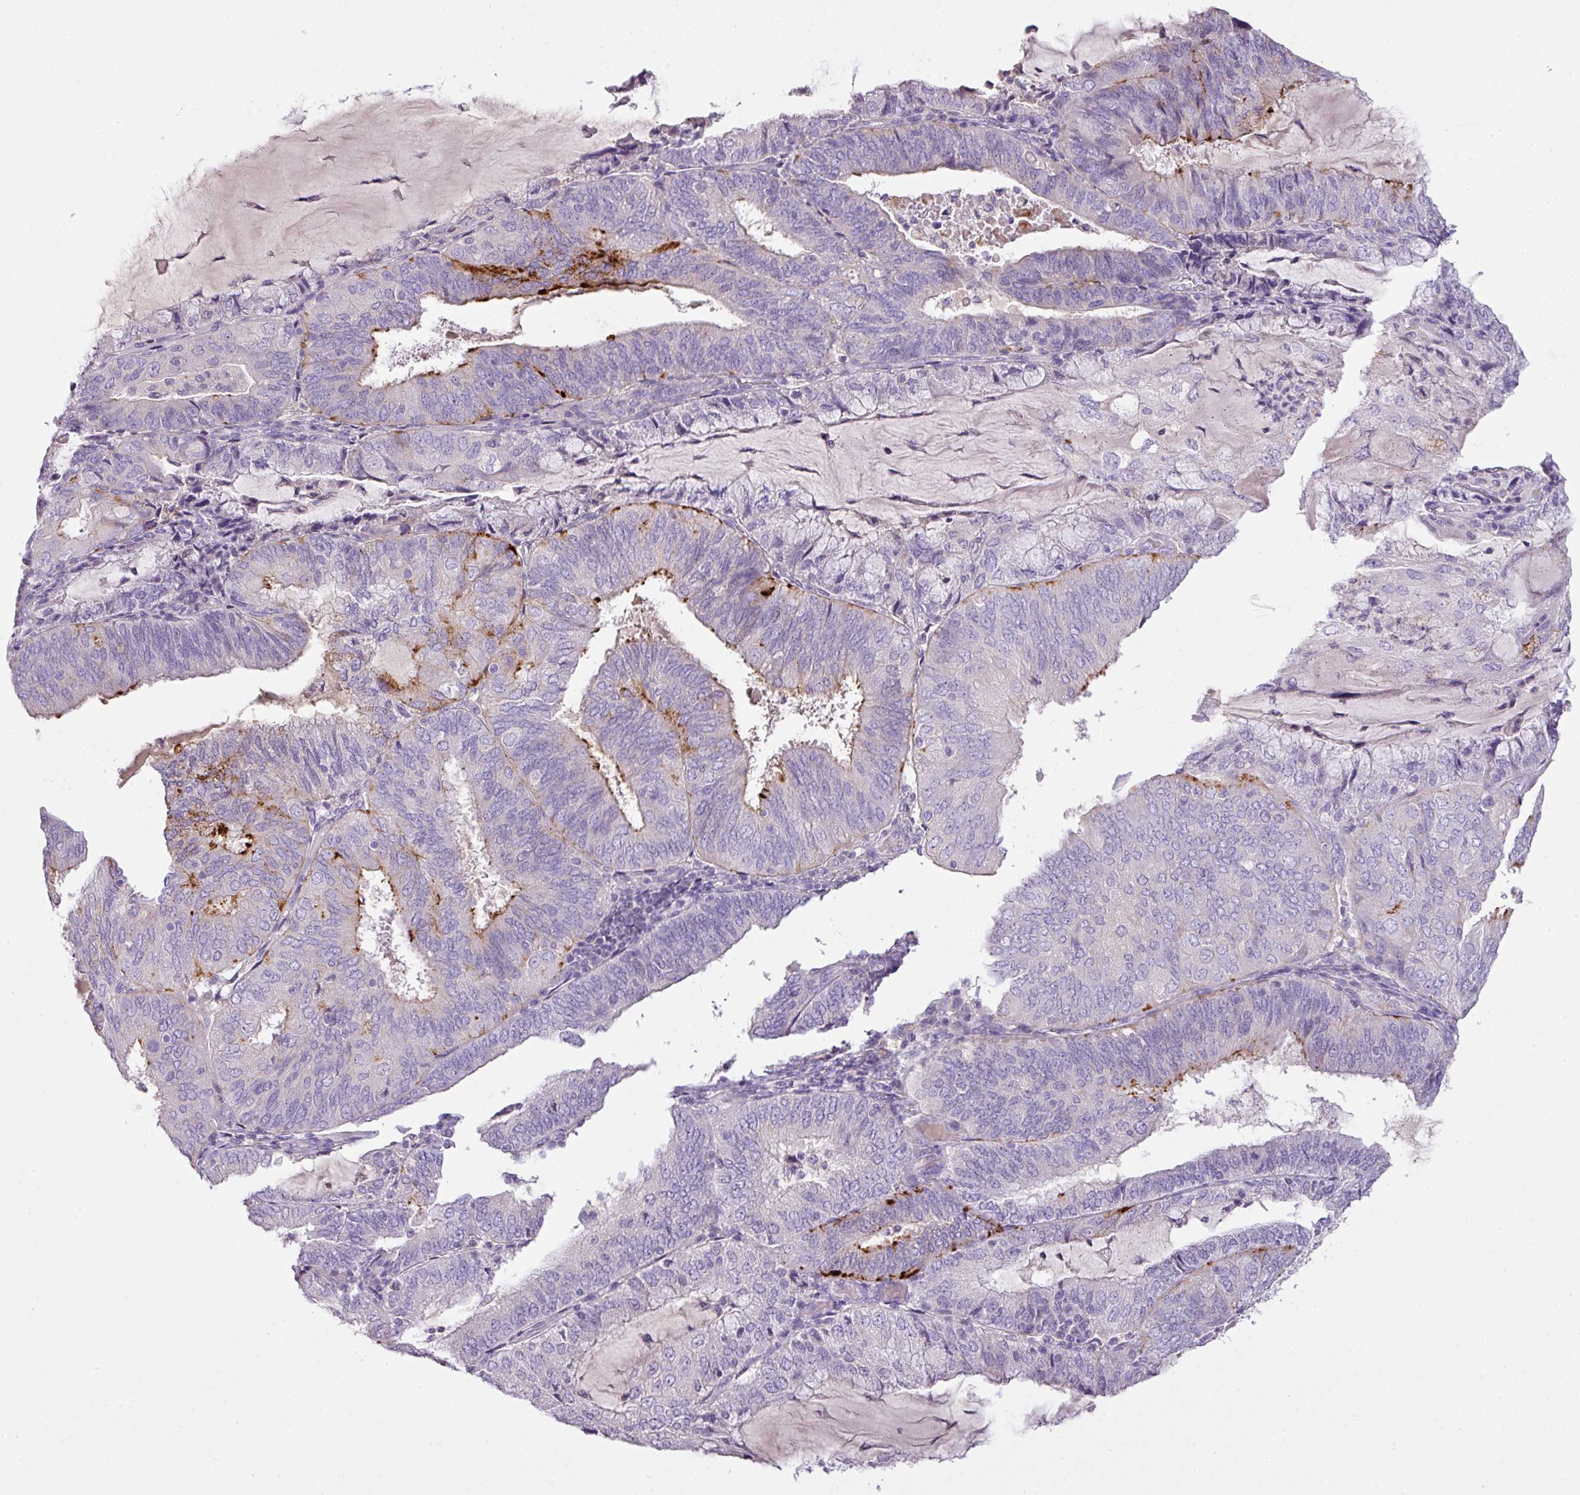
{"staining": {"intensity": "negative", "quantity": "none", "location": "none"}, "tissue": "endometrial cancer", "cell_type": "Tumor cells", "image_type": "cancer", "snomed": [{"axis": "morphology", "description": "Adenocarcinoma, NOS"}, {"axis": "topography", "description": "Endometrium"}], "caption": "Immunohistochemical staining of human endometrial cancer shows no significant expression in tumor cells. (Brightfield microscopy of DAB immunohistochemistry at high magnification).", "gene": "OR6C6", "patient": {"sex": "female", "age": 81}}